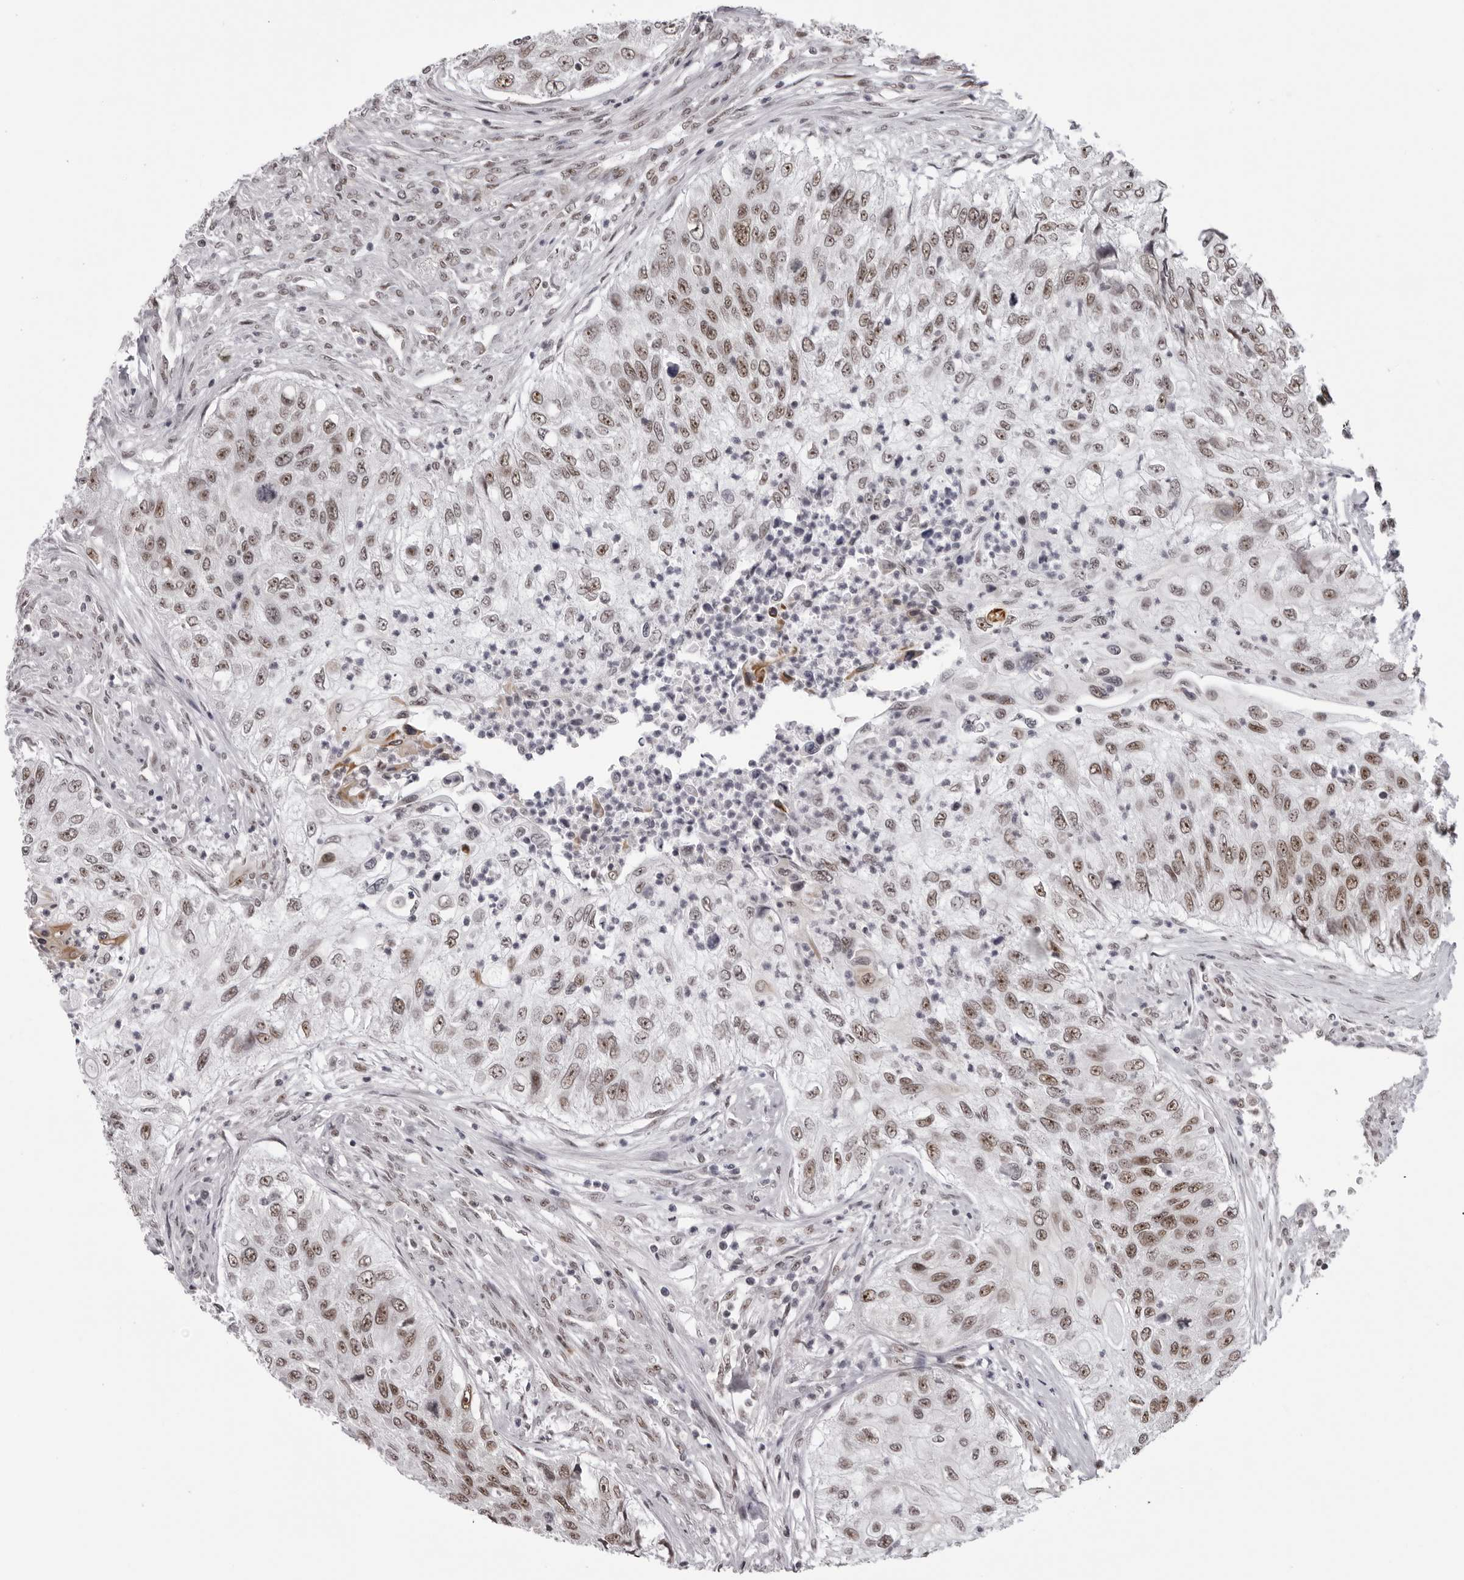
{"staining": {"intensity": "moderate", "quantity": ">75%", "location": "nuclear"}, "tissue": "urothelial cancer", "cell_type": "Tumor cells", "image_type": "cancer", "snomed": [{"axis": "morphology", "description": "Urothelial carcinoma, High grade"}, {"axis": "topography", "description": "Urinary bladder"}], "caption": "The image demonstrates a brown stain indicating the presence of a protein in the nuclear of tumor cells in urothelial carcinoma (high-grade).", "gene": "HEXIM2", "patient": {"sex": "female", "age": 60}}